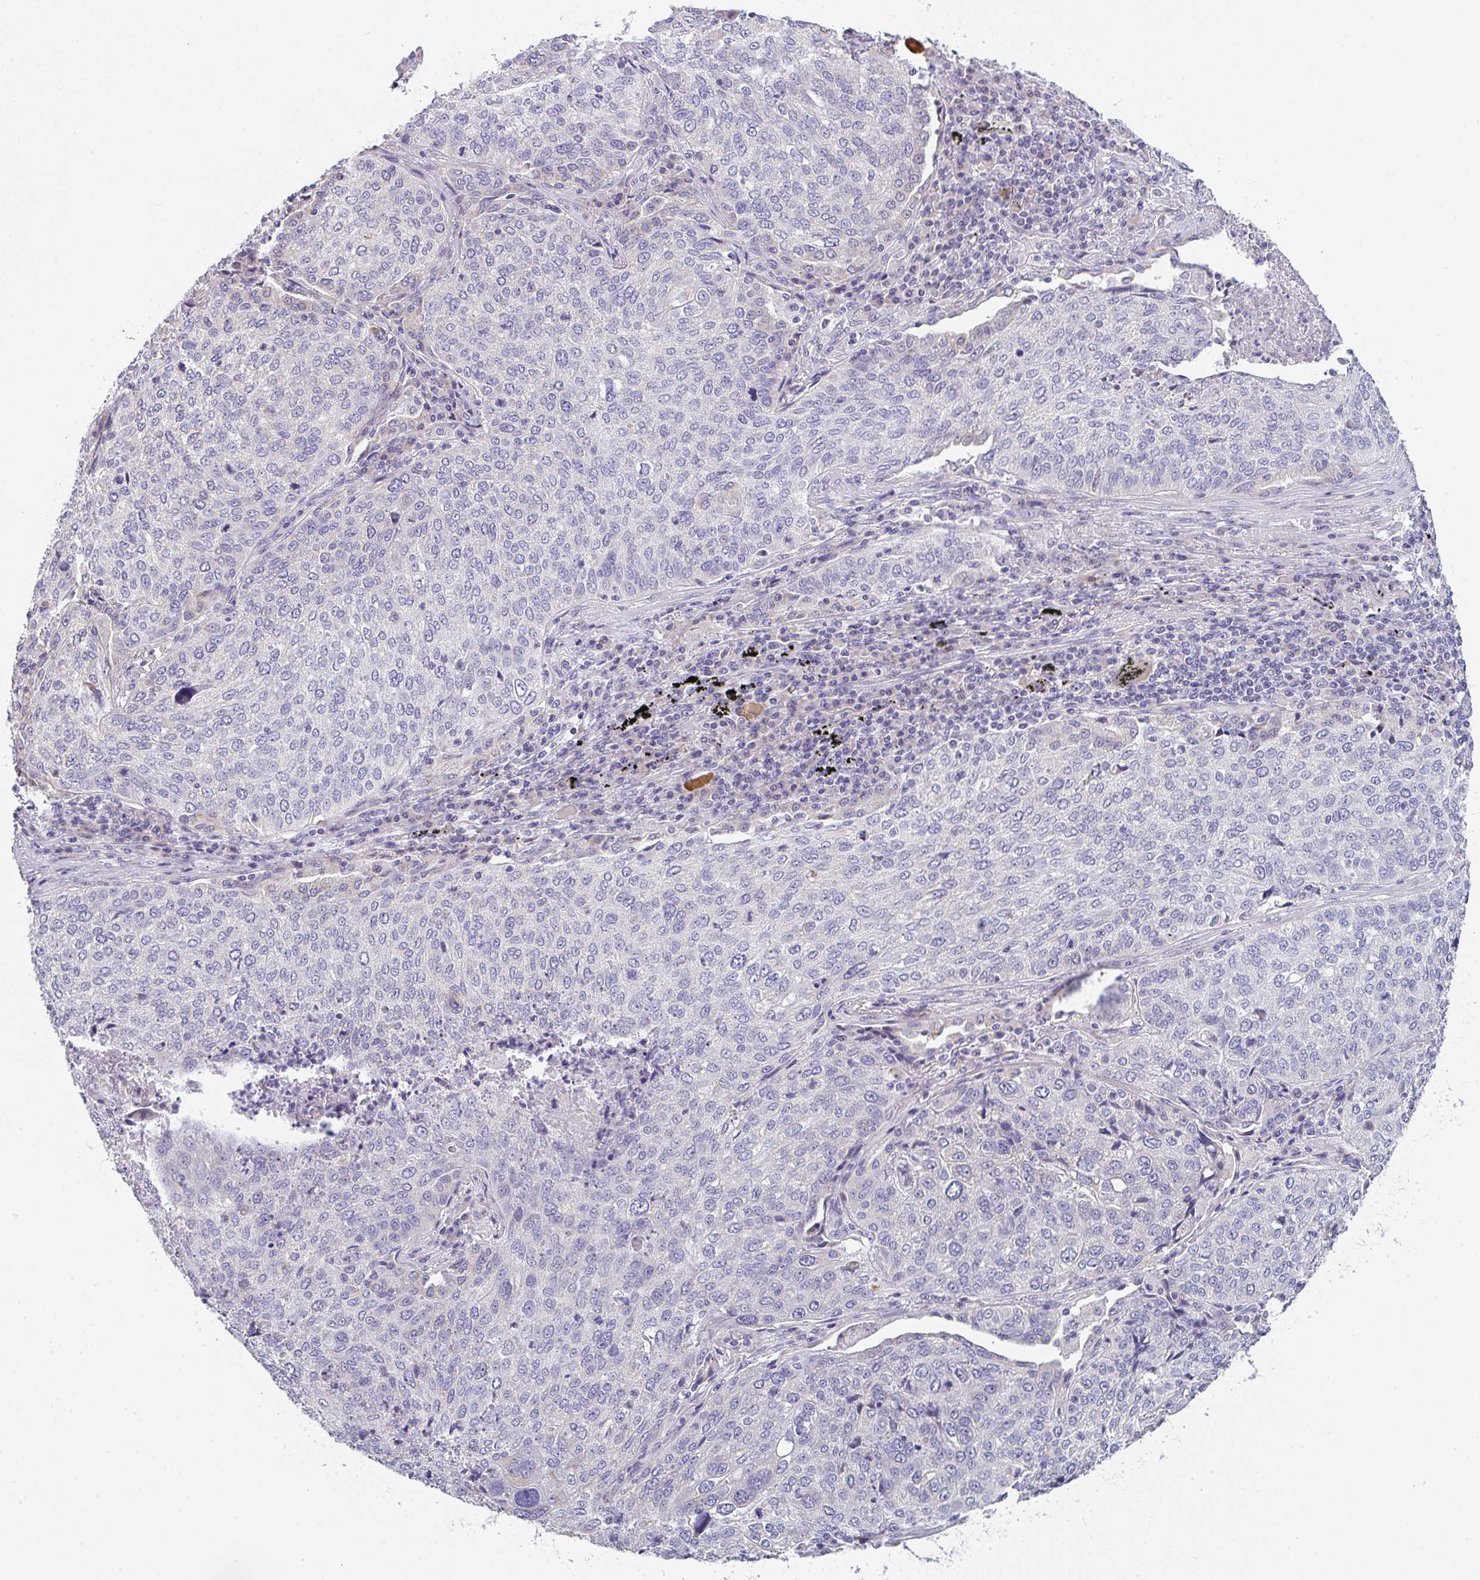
{"staining": {"intensity": "negative", "quantity": "none", "location": "none"}, "tissue": "lung cancer", "cell_type": "Tumor cells", "image_type": "cancer", "snomed": [{"axis": "morphology", "description": "Squamous cell carcinoma, NOS"}, {"axis": "topography", "description": "Lung"}], "caption": "Immunohistochemical staining of human lung cancer exhibits no significant staining in tumor cells.", "gene": "CACNA1S", "patient": {"sex": "male", "age": 63}}